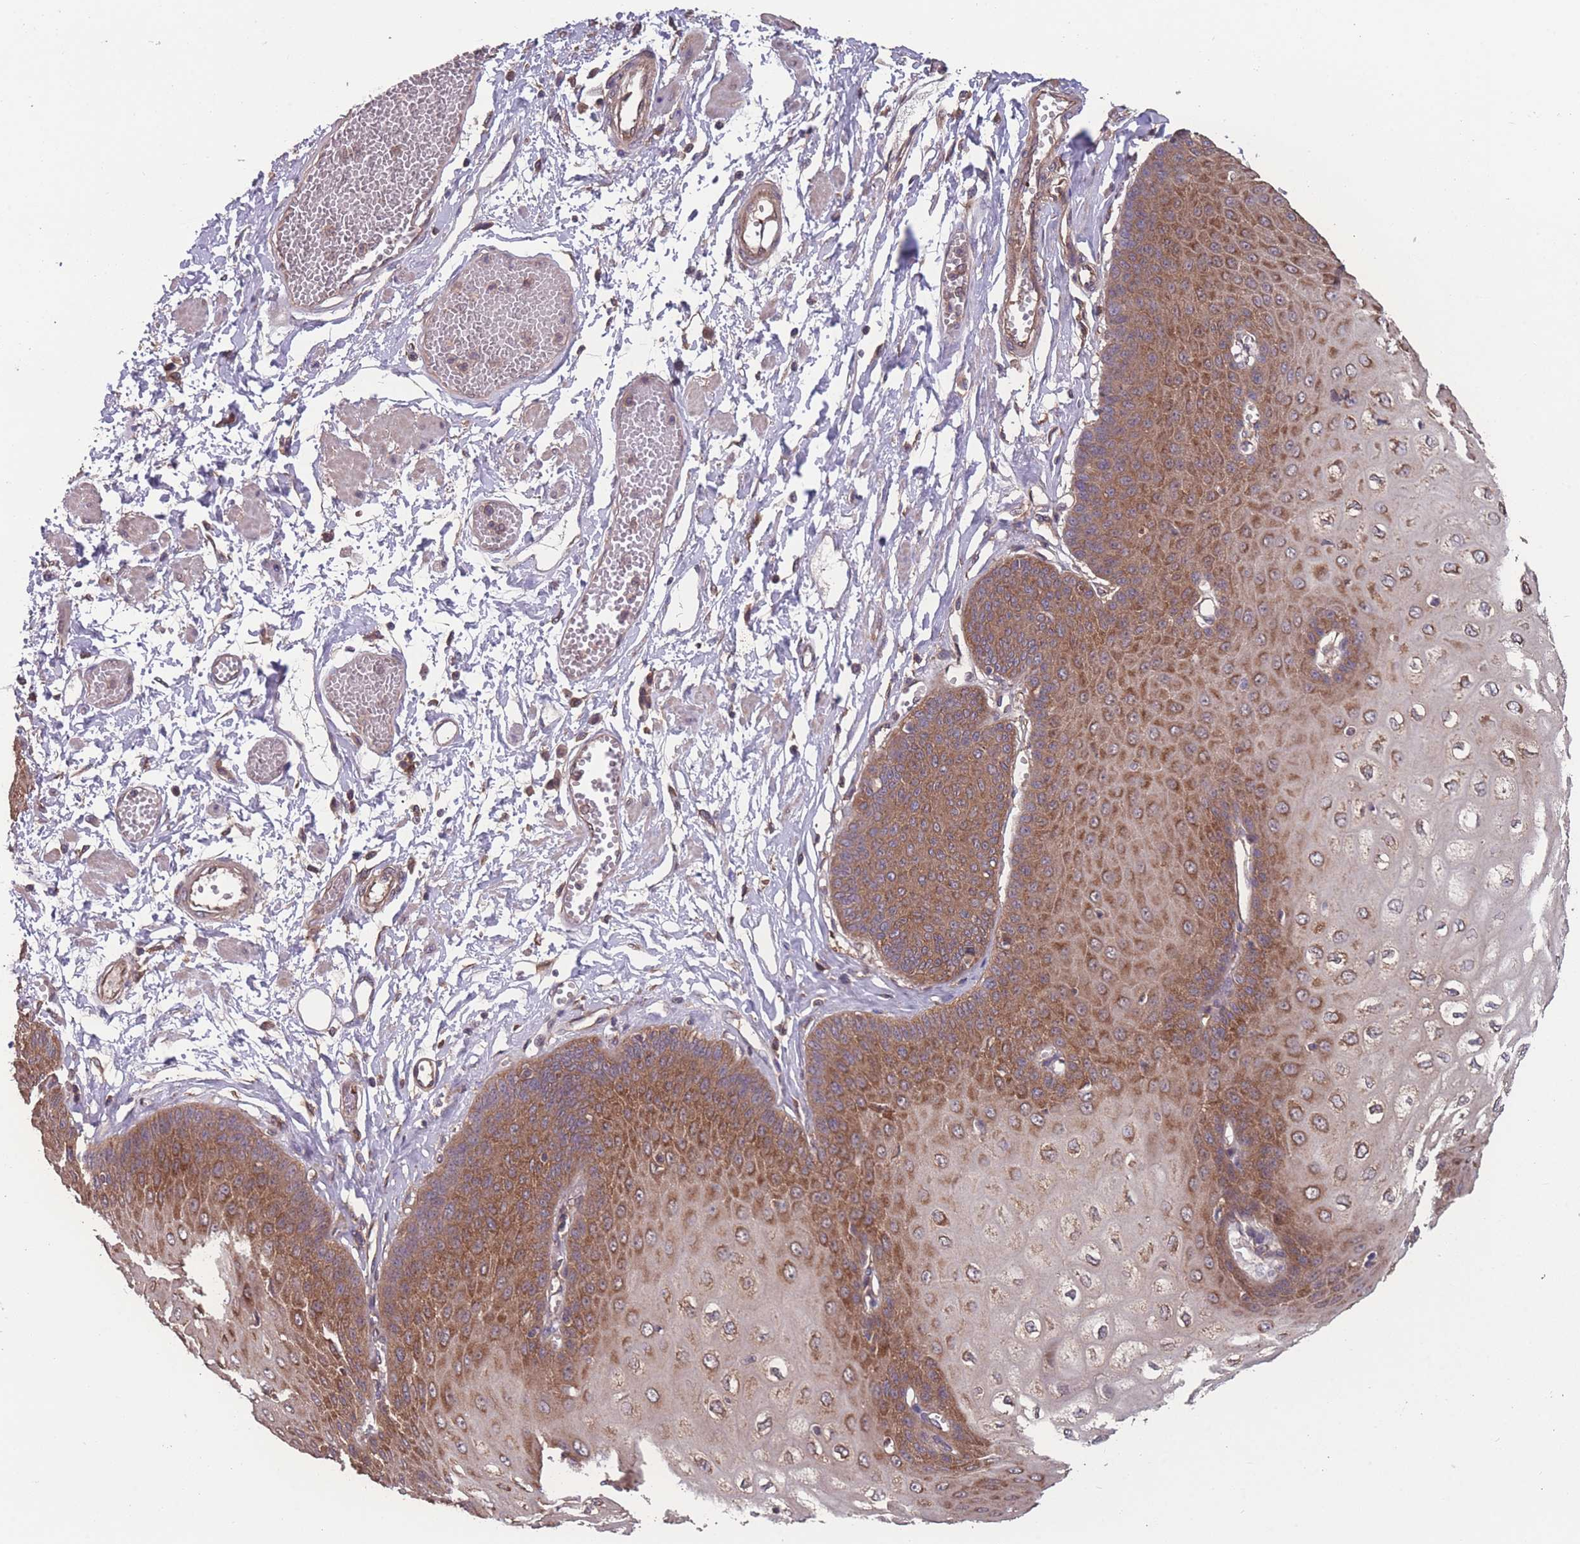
{"staining": {"intensity": "moderate", "quantity": ">75%", "location": "cytoplasmic/membranous"}, "tissue": "esophagus", "cell_type": "Squamous epithelial cells", "image_type": "normal", "snomed": [{"axis": "morphology", "description": "Normal tissue, NOS"}, {"axis": "topography", "description": "Esophagus"}], "caption": "Moderate cytoplasmic/membranous protein positivity is present in approximately >75% of squamous epithelial cells in esophagus.", "gene": "ZPR1", "patient": {"sex": "male", "age": 60}}